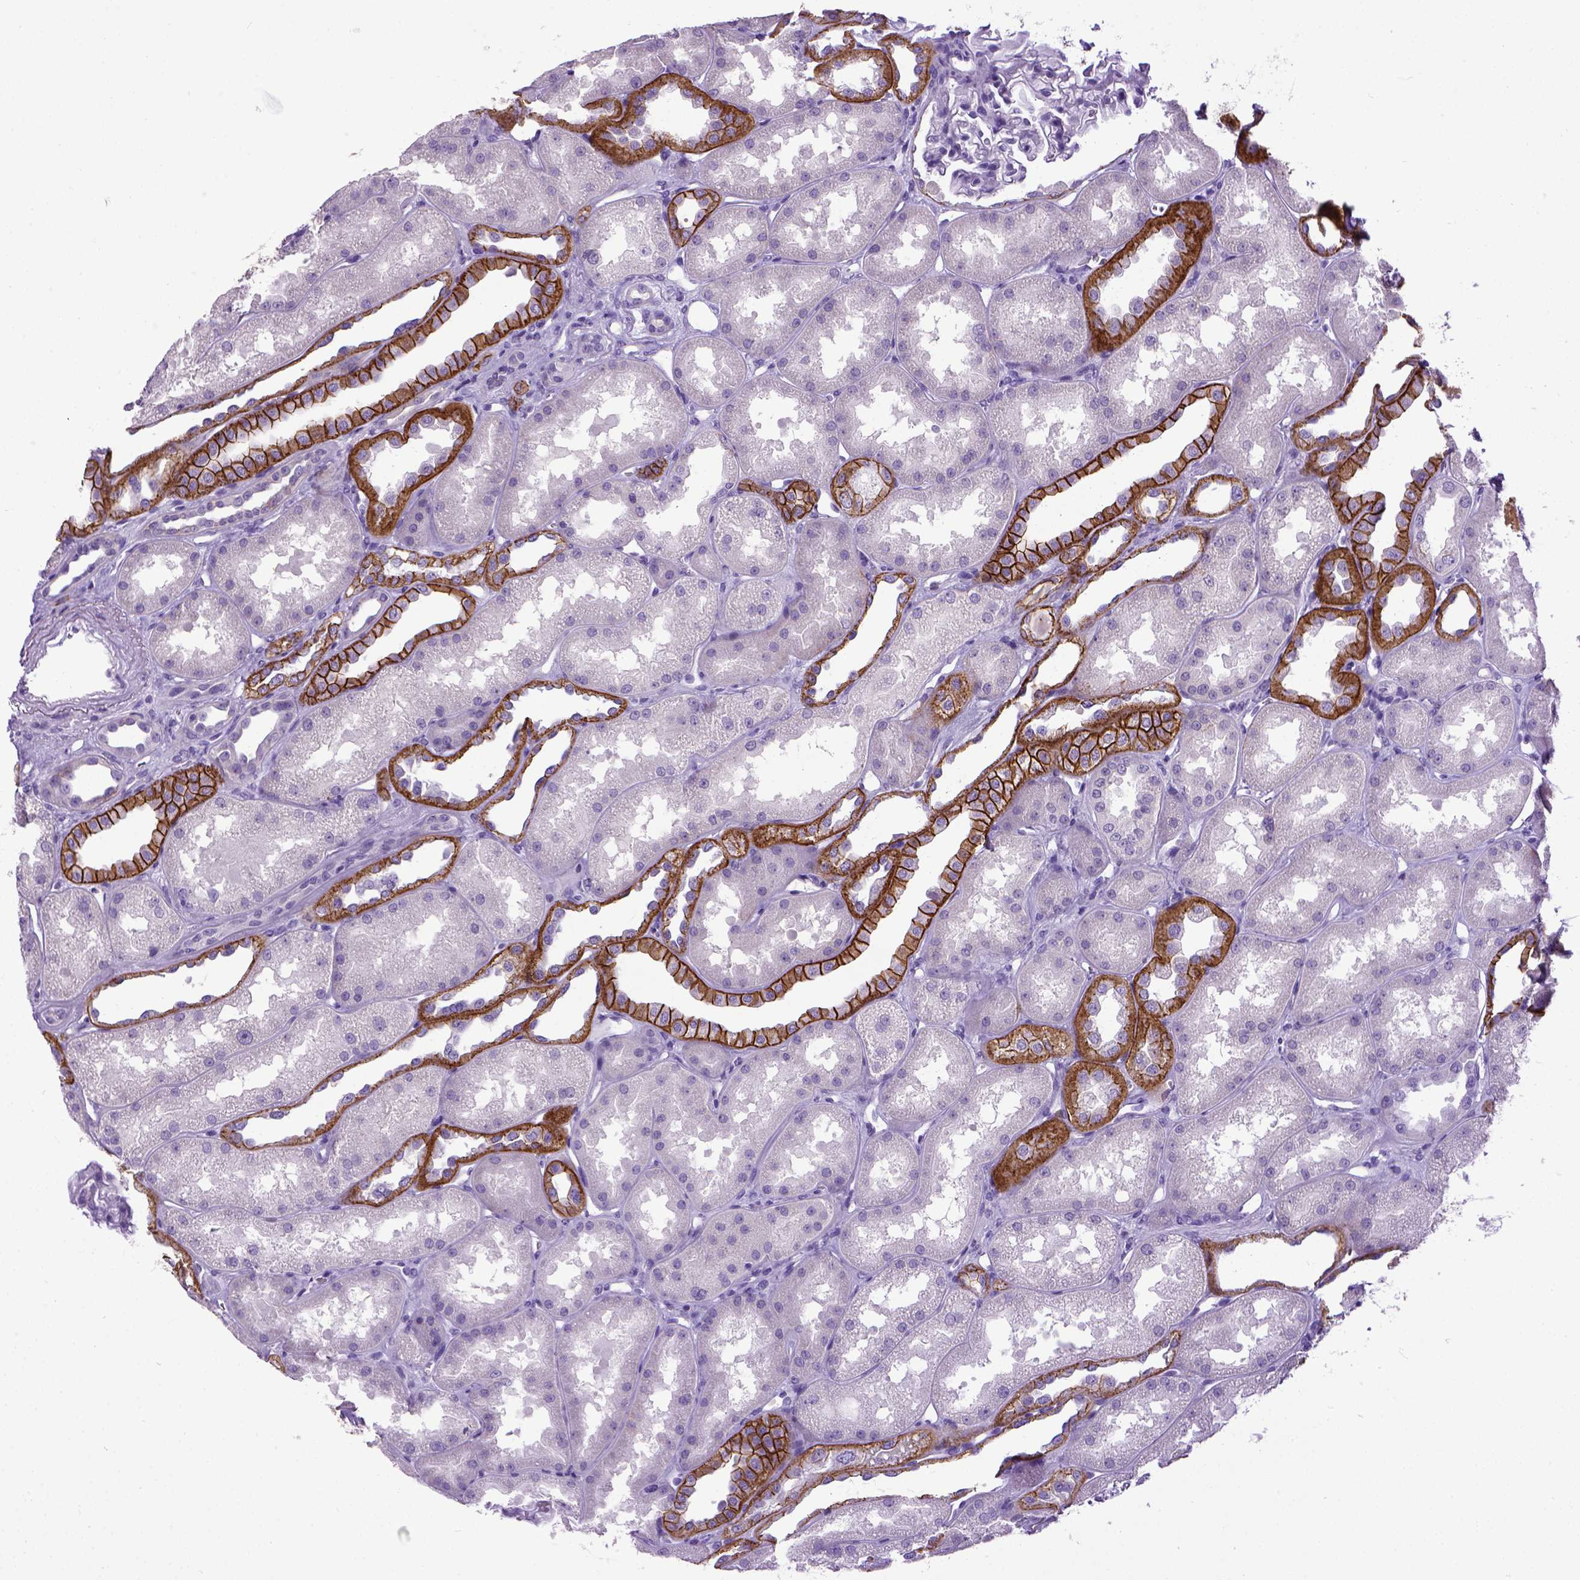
{"staining": {"intensity": "negative", "quantity": "none", "location": "none"}, "tissue": "kidney", "cell_type": "Cells in glomeruli", "image_type": "normal", "snomed": [{"axis": "morphology", "description": "Normal tissue, NOS"}, {"axis": "topography", "description": "Kidney"}], "caption": "Image shows no protein positivity in cells in glomeruli of benign kidney.", "gene": "CDH1", "patient": {"sex": "male", "age": 61}}